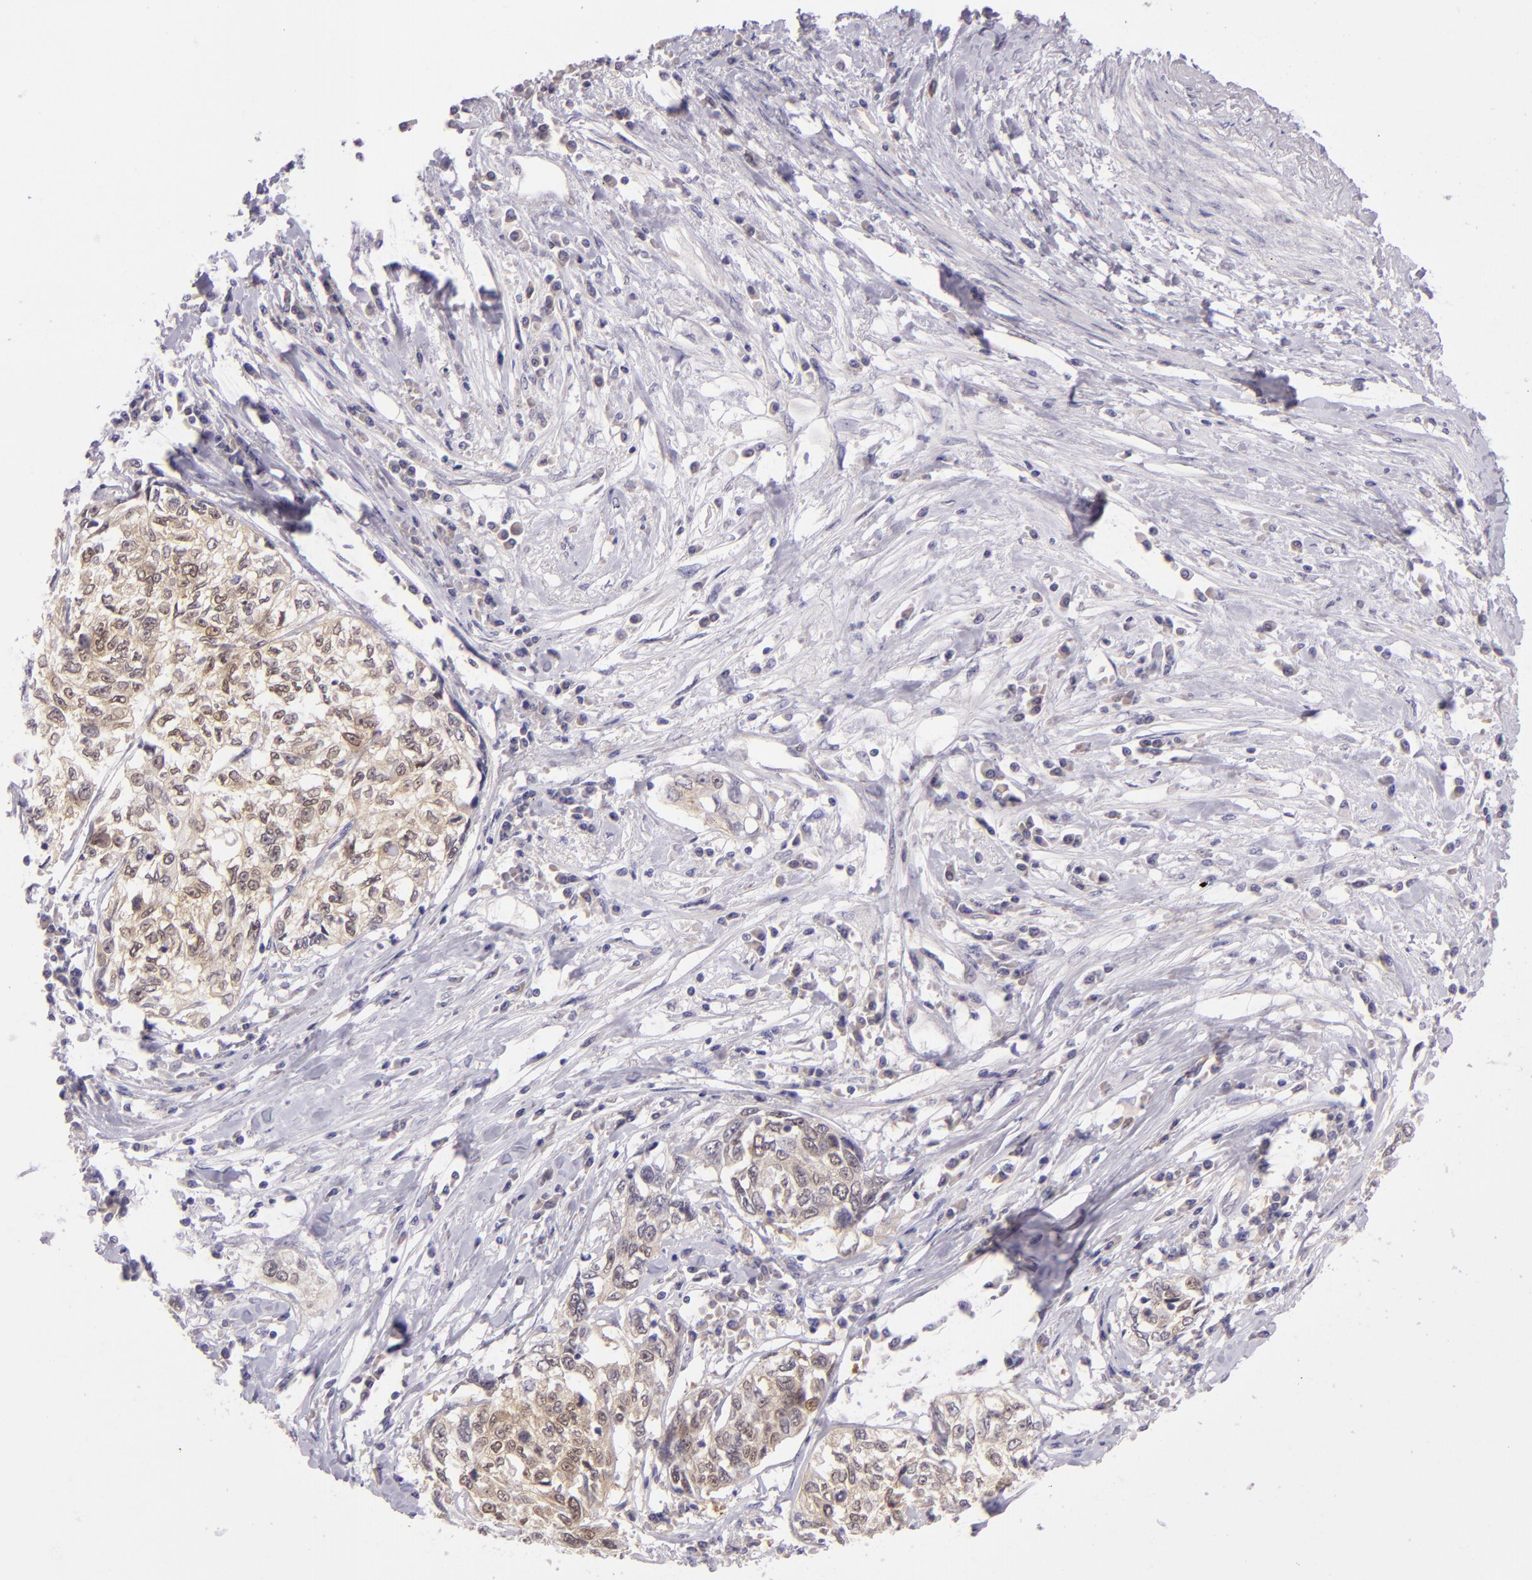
{"staining": {"intensity": "moderate", "quantity": "25%-75%", "location": "cytoplasmic/membranous,nuclear"}, "tissue": "cervical cancer", "cell_type": "Tumor cells", "image_type": "cancer", "snomed": [{"axis": "morphology", "description": "Squamous cell carcinoma, NOS"}, {"axis": "topography", "description": "Cervix"}], "caption": "A brown stain labels moderate cytoplasmic/membranous and nuclear staining of a protein in cervical squamous cell carcinoma tumor cells. (DAB IHC, brown staining for protein, blue staining for nuclei).", "gene": "CSE1L", "patient": {"sex": "female", "age": 57}}